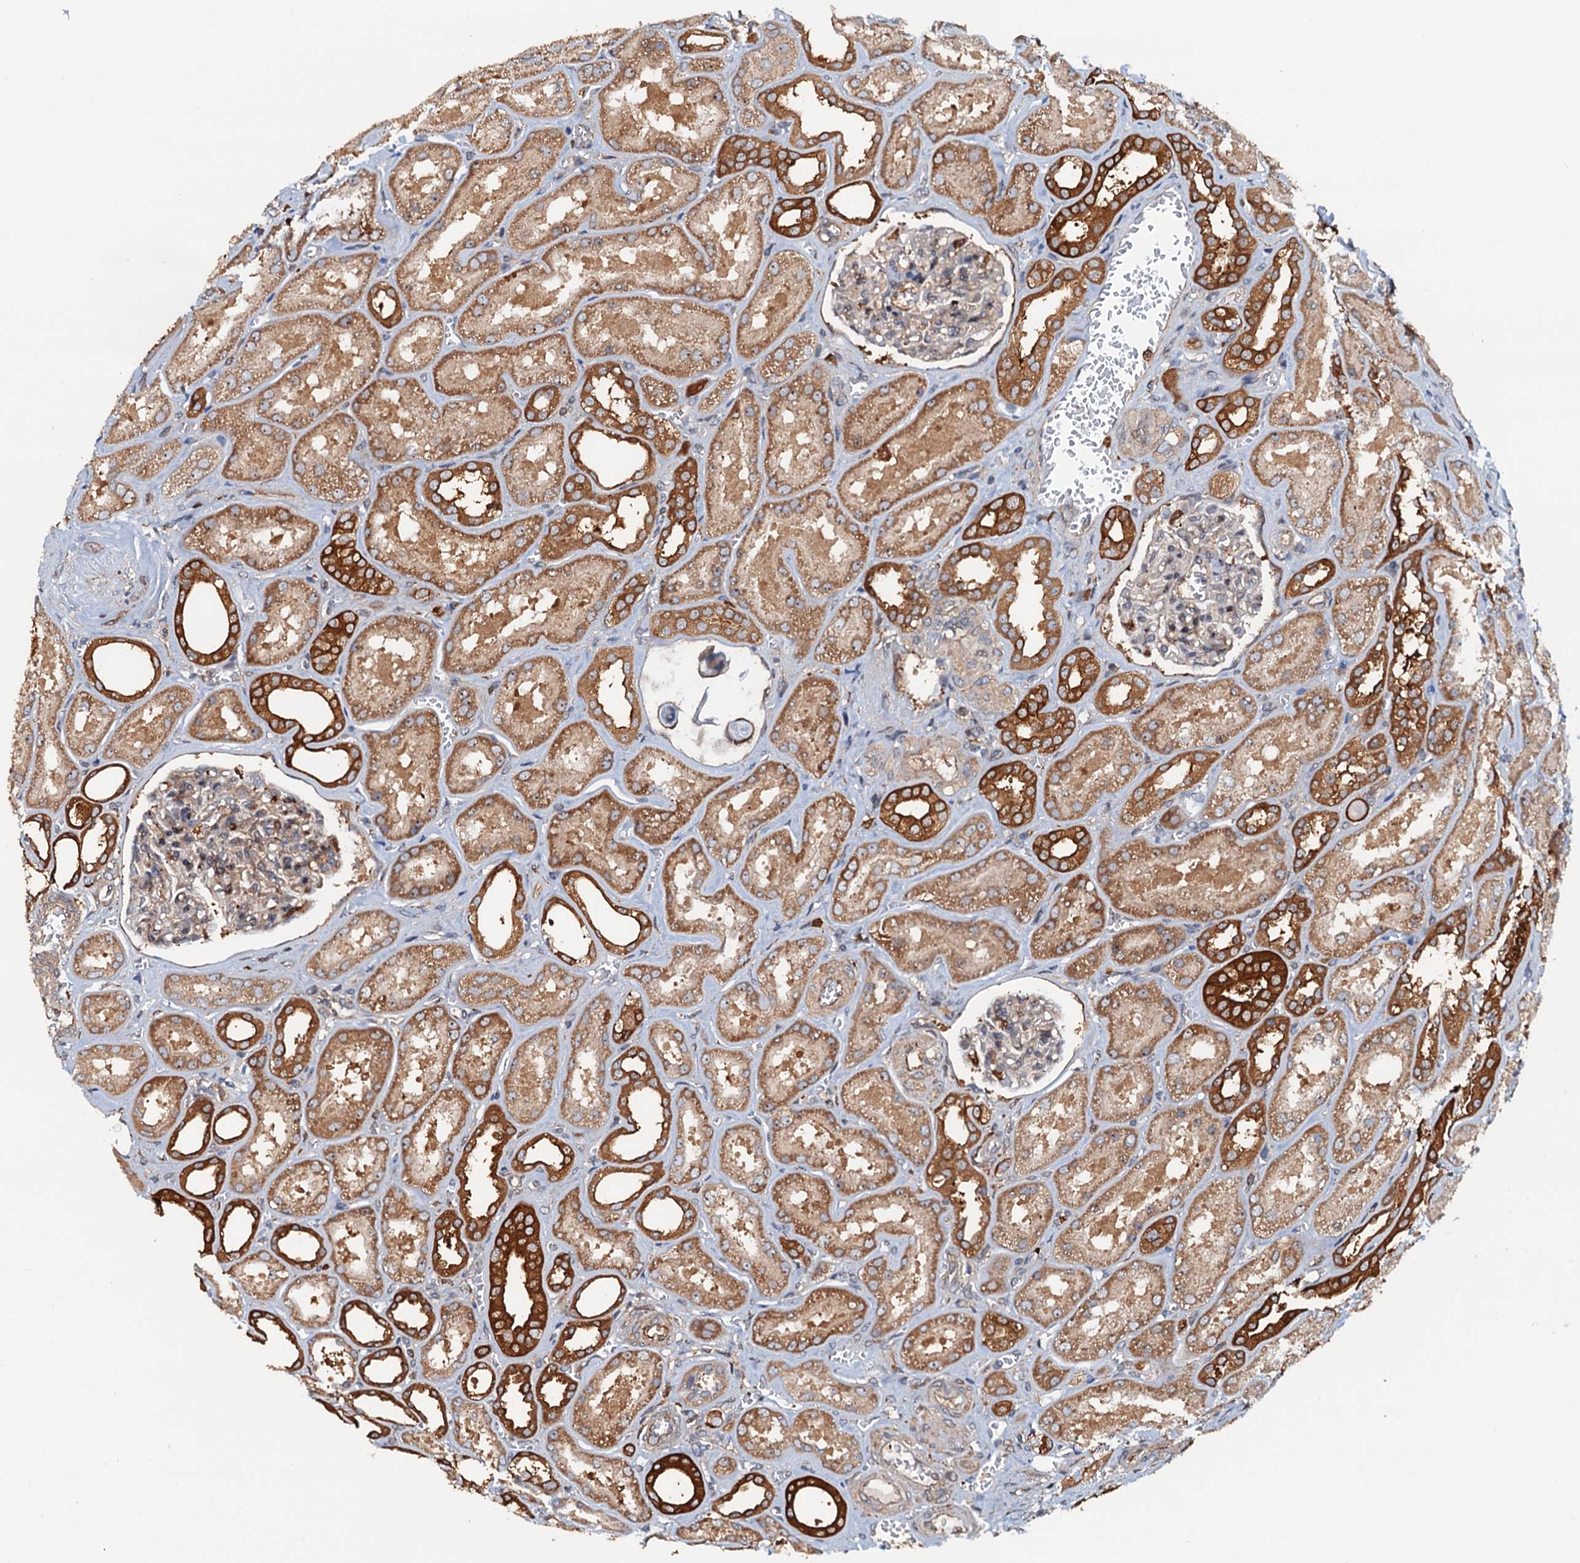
{"staining": {"intensity": "weak", "quantity": "<25%", "location": "cytoplasmic/membranous"}, "tissue": "kidney", "cell_type": "Cells in glomeruli", "image_type": "normal", "snomed": [{"axis": "morphology", "description": "Normal tissue, NOS"}, {"axis": "morphology", "description": "Adenocarcinoma, NOS"}, {"axis": "topography", "description": "Kidney"}], "caption": "This micrograph is of unremarkable kidney stained with immunohistochemistry (IHC) to label a protein in brown with the nuclei are counter-stained blue. There is no staining in cells in glomeruli.", "gene": "USP6NL", "patient": {"sex": "female", "age": 68}}